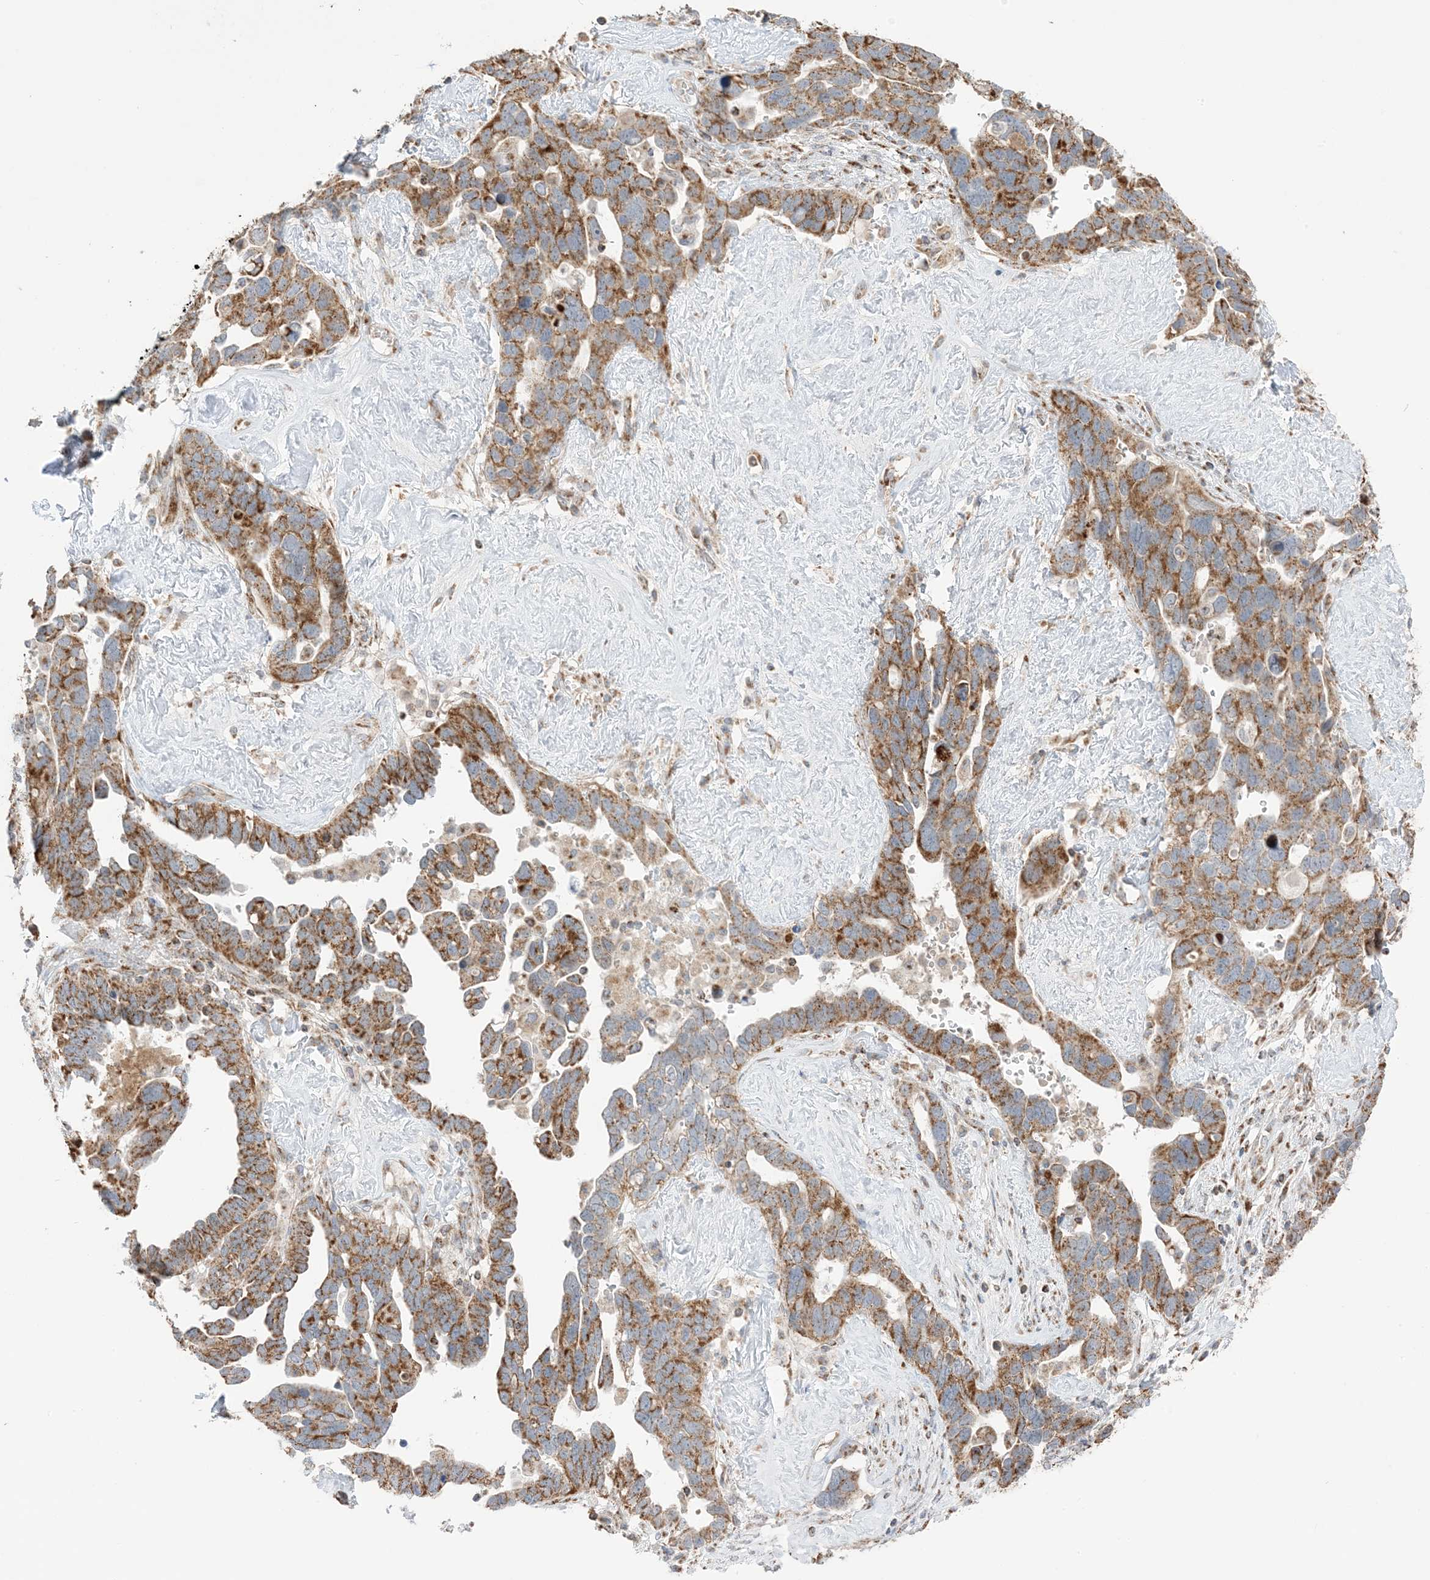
{"staining": {"intensity": "strong", "quantity": ">75%", "location": "cytoplasmic/membranous"}, "tissue": "ovarian cancer", "cell_type": "Tumor cells", "image_type": "cancer", "snomed": [{"axis": "morphology", "description": "Cystadenocarcinoma, serous, NOS"}, {"axis": "topography", "description": "Ovary"}], "caption": "Immunohistochemistry (IHC) (DAB) staining of human ovarian cancer (serous cystadenocarcinoma) demonstrates strong cytoplasmic/membranous protein expression in about >75% of tumor cells.", "gene": "SLC25A12", "patient": {"sex": "female", "age": 54}}